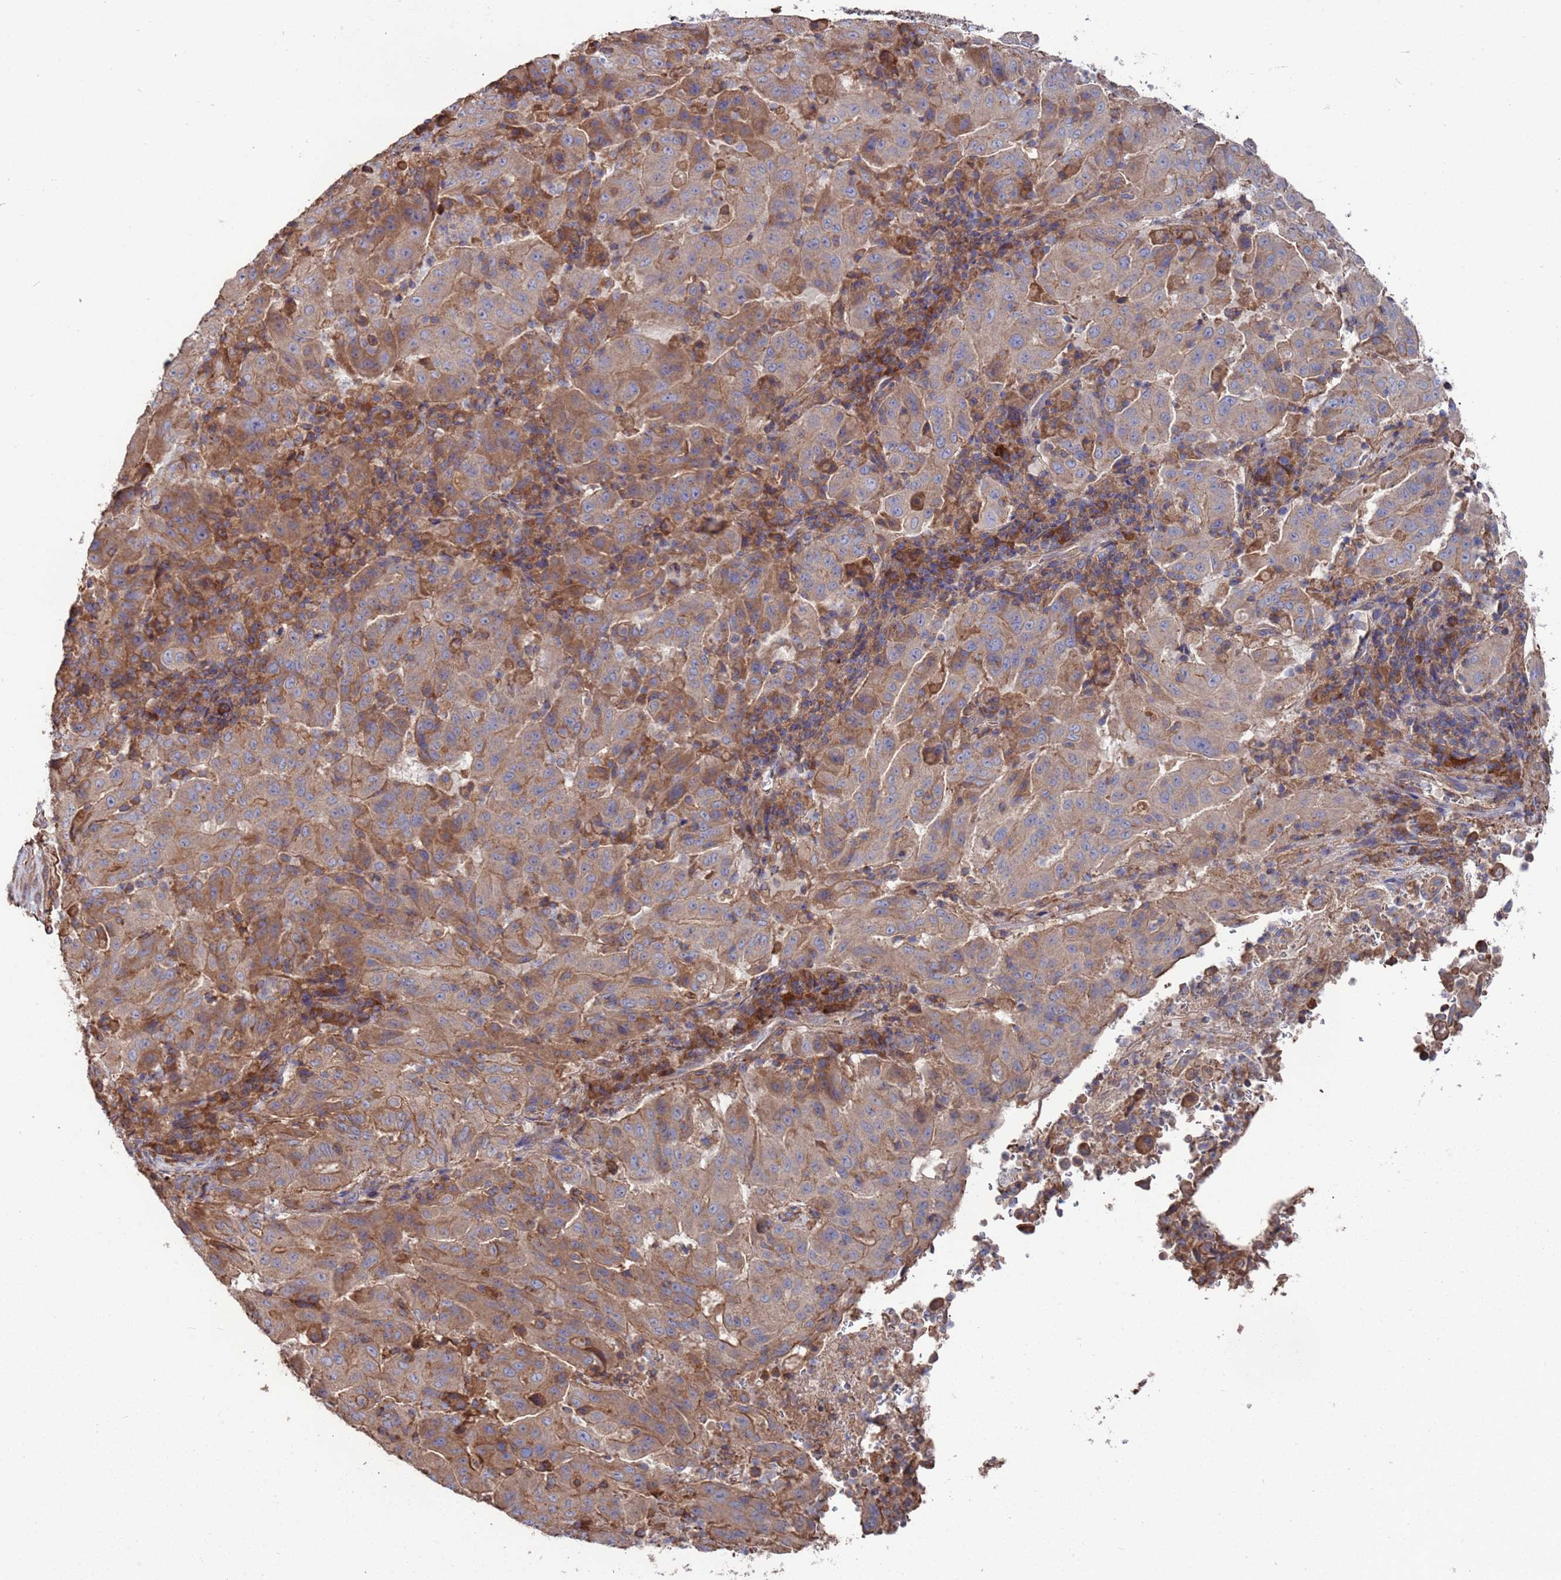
{"staining": {"intensity": "moderate", "quantity": "25%-75%", "location": "cytoplasmic/membranous"}, "tissue": "pancreatic cancer", "cell_type": "Tumor cells", "image_type": "cancer", "snomed": [{"axis": "morphology", "description": "Adenocarcinoma, NOS"}, {"axis": "topography", "description": "Pancreas"}], "caption": "Human pancreatic adenocarcinoma stained for a protein (brown) exhibits moderate cytoplasmic/membranous positive staining in about 25%-75% of tumor cells.", "gene": "PYCR1", "patient": {"sex": "male", "age": 63}}